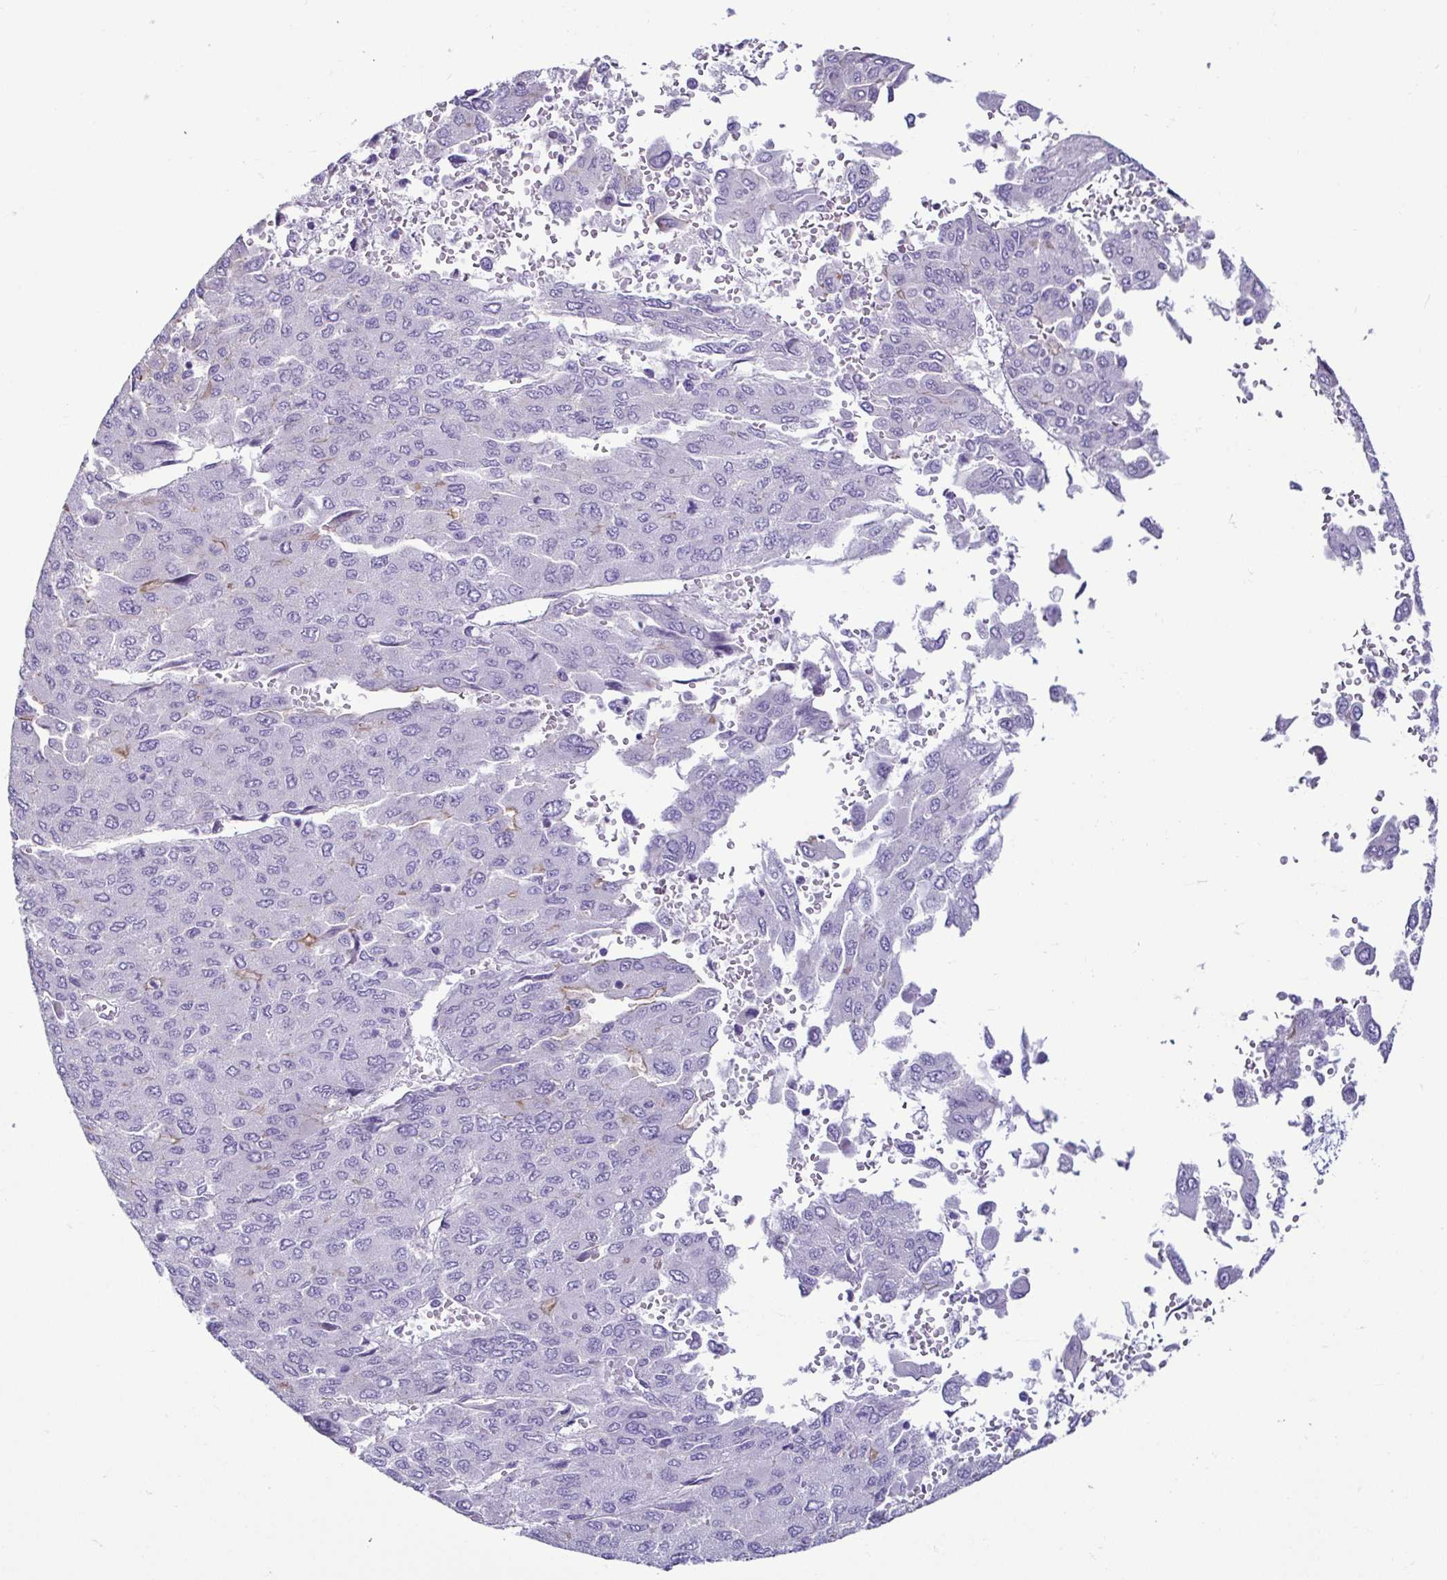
{"staining": {"intensity": "negative", "quantity": "none", "location": "none"}, "tissue": "liver cancer", "cell_type": "Tumor cells", "image_type": "cancer", "snomed": [{"axis": "morphology", "description": "Carcinoma, Hepatocellular, NOS"}, {"axis": "topography", "description": "Liver"}], "caption": "DAB (3,3'-diaminobenzidine) immunohistochemical staining of human liver cancer (hepatocellular carcinoma) shows no significant staining in tumor cells.", "gene": "CASP14", "patient": {"sex": "female", "age": 41}}